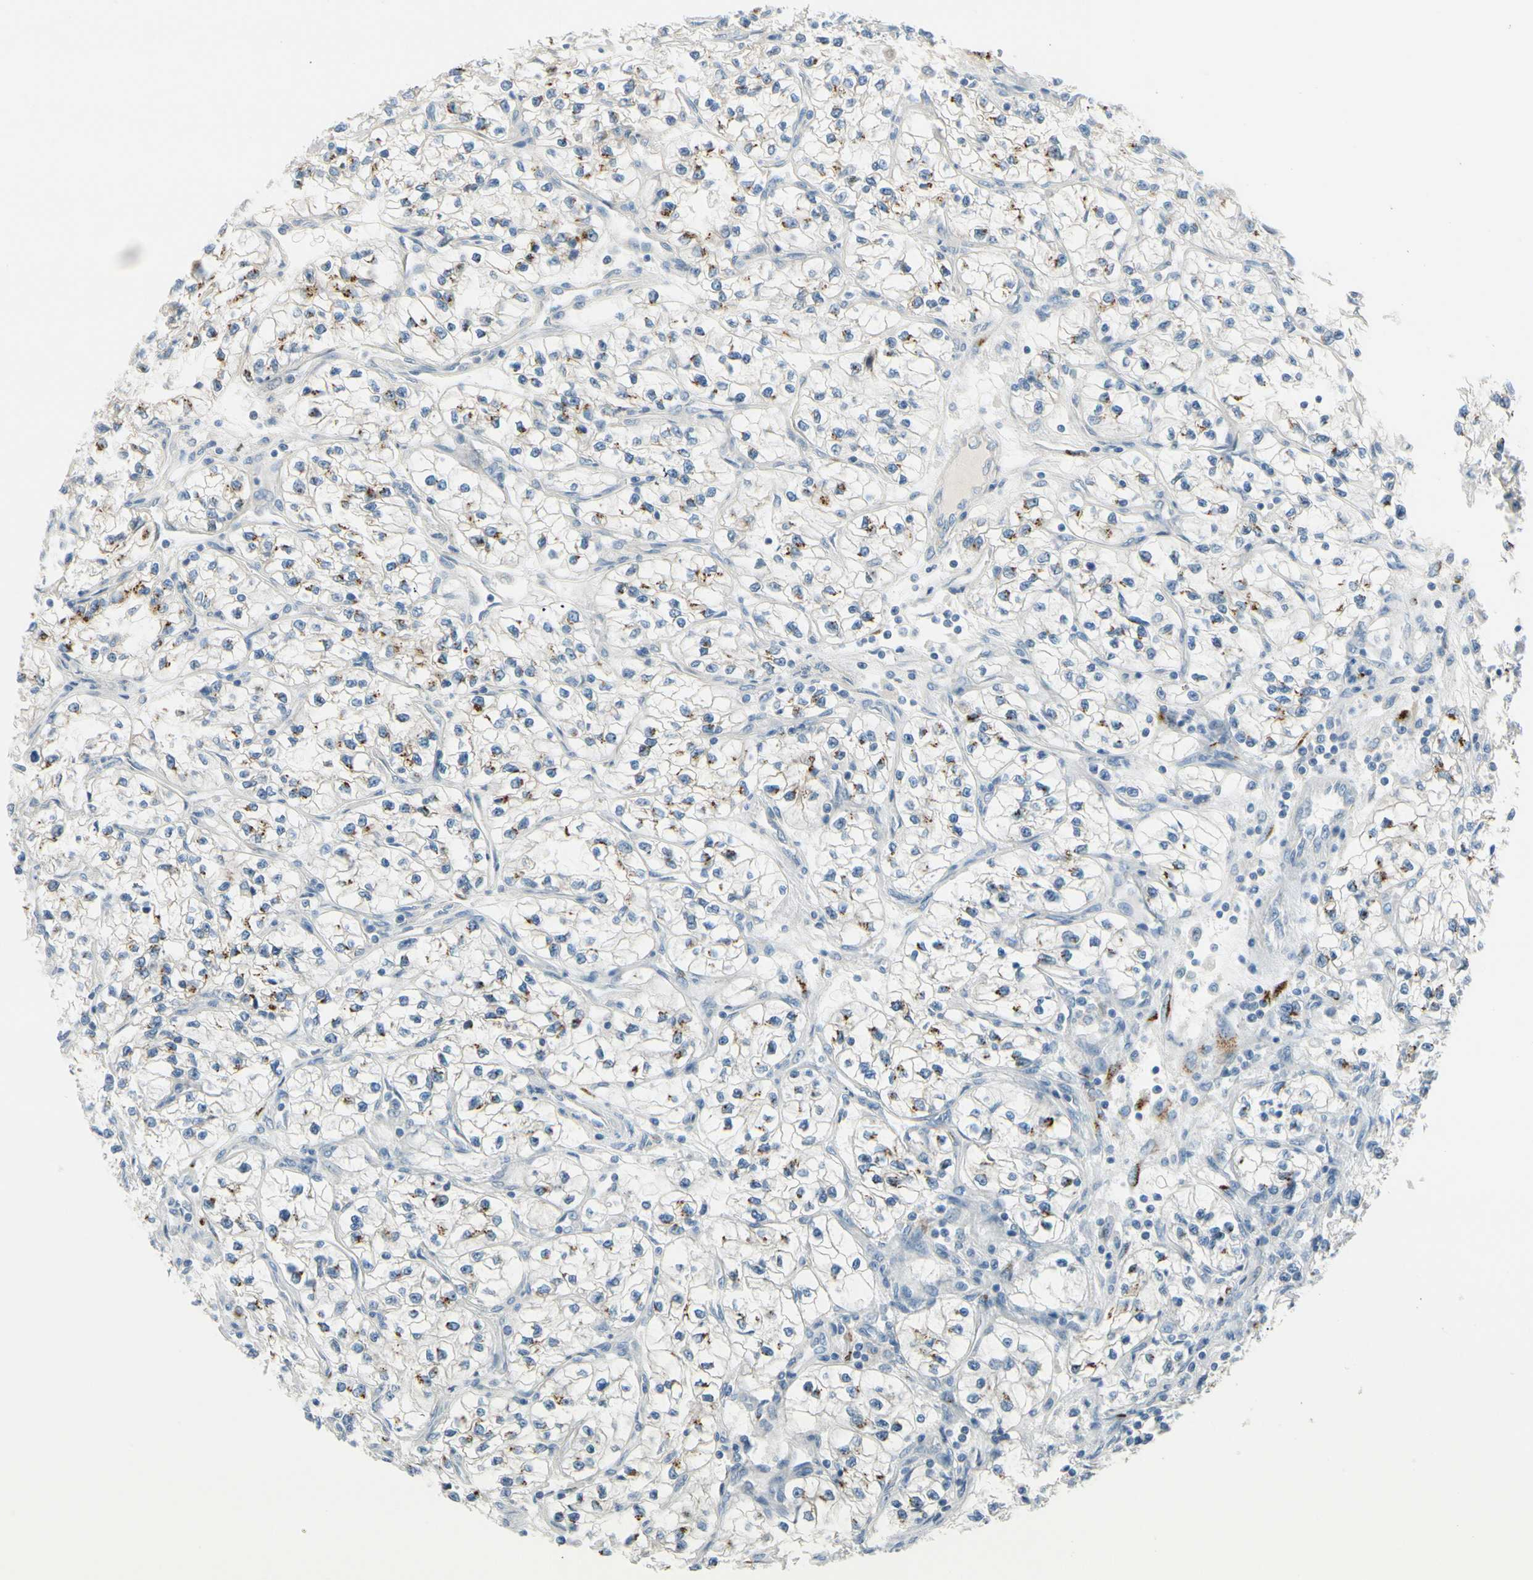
{"staining": {"intensity": "strong", "quantity": "<25%", "location": "cytoplasmic/membranous"}, "tissue": "renal cancer", "cell_type": "Tumor cells", "image_type": "cancer", "snomed": [{"axis": "morphology", "description": "Adenocarcinoma, NOS"}, {"axis": "topography", "description": "Kidney"}], "caption": "Adenocarcinoma (renal) stained with a brown dye shows strong cytoplasmic/membranous positive expression in about <25% of tumor cells.", "gene": "GALNT5", "patient": {"sex": "female", "age": 57}}